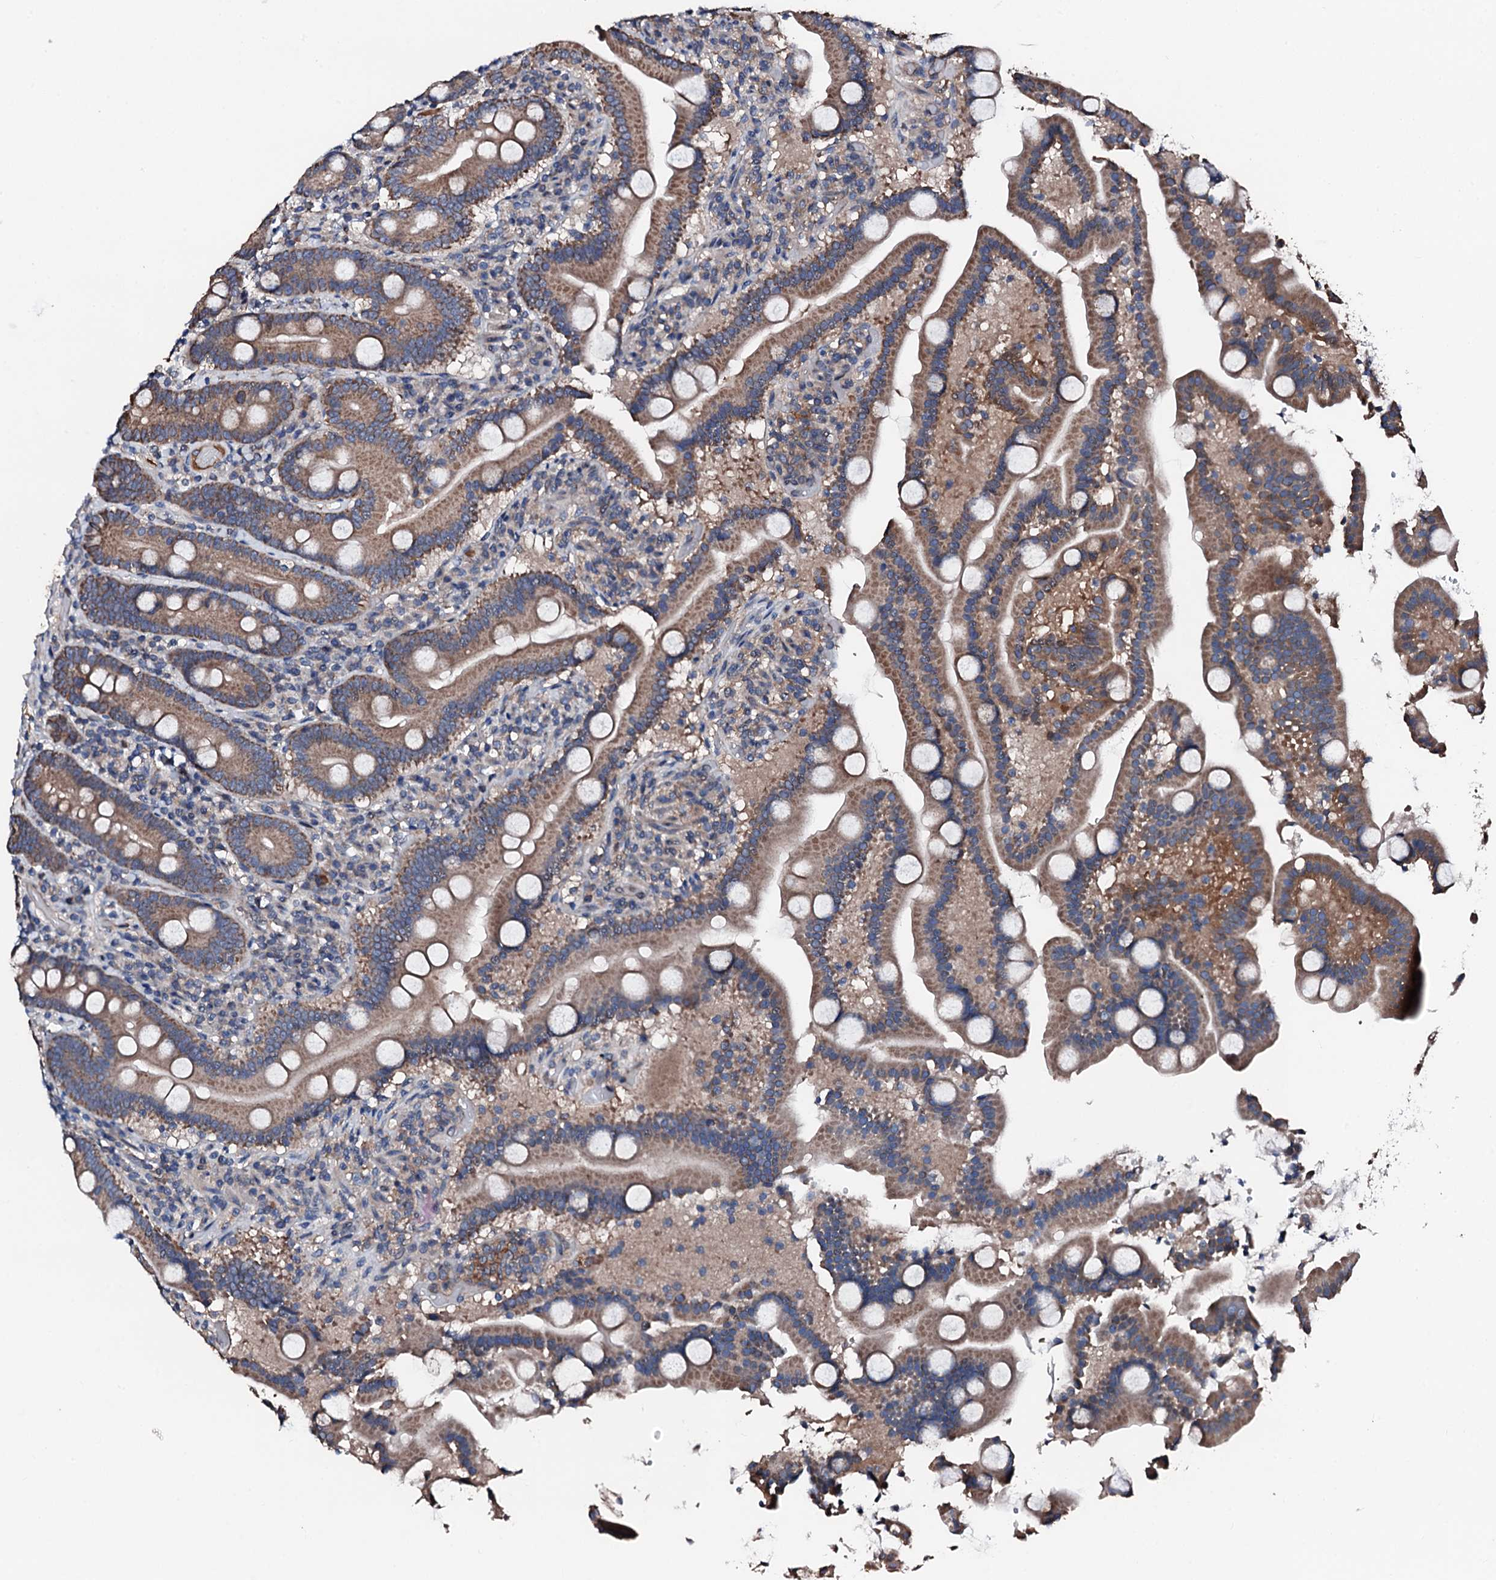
{"staining": {"intensity": "moderate", "quantity": ">75%", "location": "cytoplasmic/membranous"}, "tissue": "duodenum", "cell_type": "Glandular cells", "image_type": "normal", "snomed": [{"axis": "morphology", "description": "Normal tissue, NOS"}, {"axis": "topography", "description": "Duodenum"}], "caption": "About >75% of glandular cells in normal duodenum show moderate cytoplasmic/membranous protein staining as visualized by brown immunohistochemical staining.", "gene": "TRAFD1", "patient": {"sex": "male", "age": 55}}